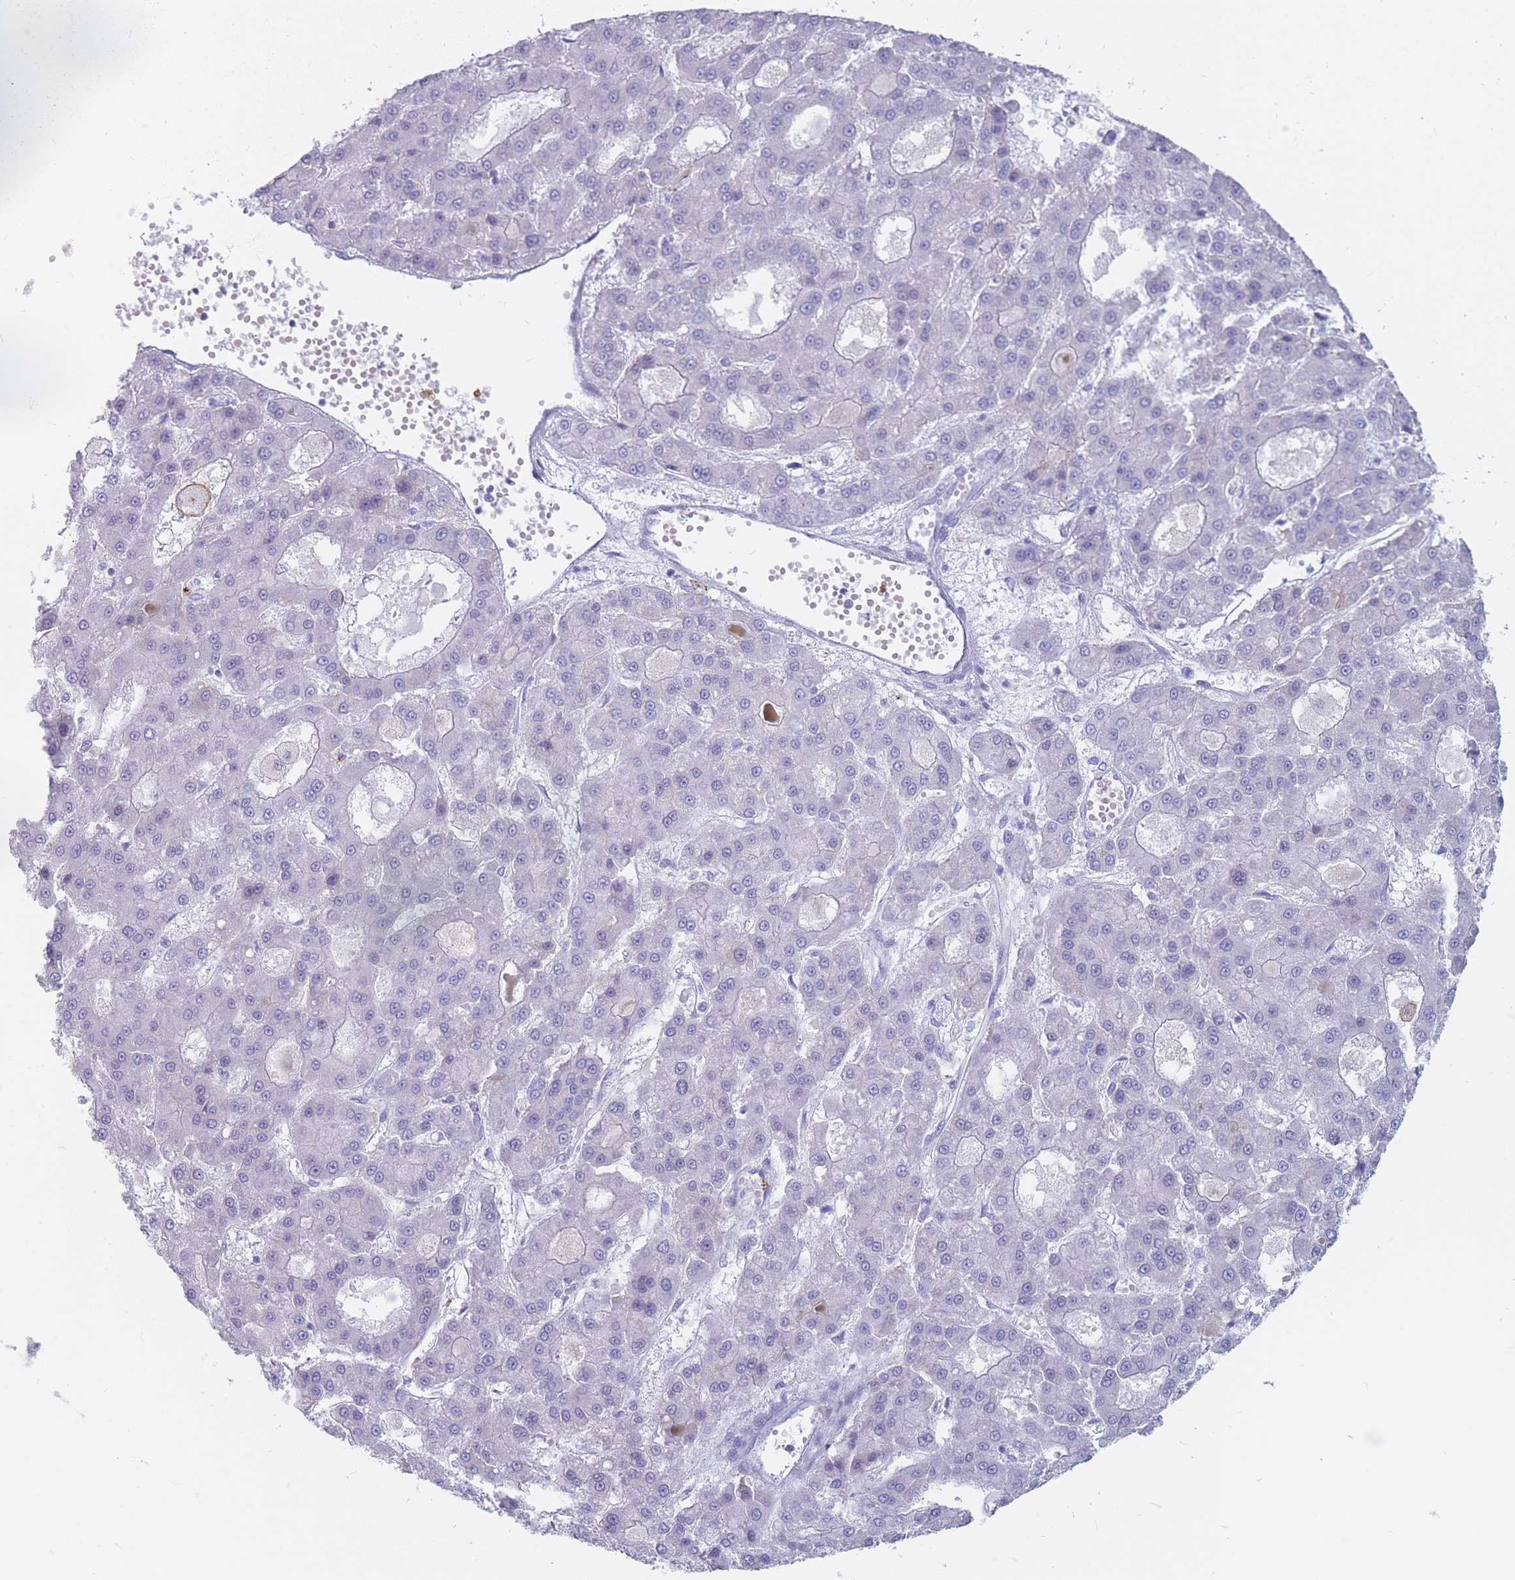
{"staining": {"intensity": "negative", "quantity": "none", "location": "none"}, "tissue": "liver cancer", "cell_type": "Tumor cells", "image_type": "cancer", "snomed": [{"axis": "morphology", "description": "Carcinoma, Hepatocellular, NOS"}, {"axis": "topography", "description": "Liver"}], "caption": "Photomicrograph shows no significant protein staining in tumor cells of hepatocellular carcinoma (liver). (IHC, brightfield microscopy, high magnification).", "gene": "ST3GAL5", "patient": {"sex": "male", "age": 70}}